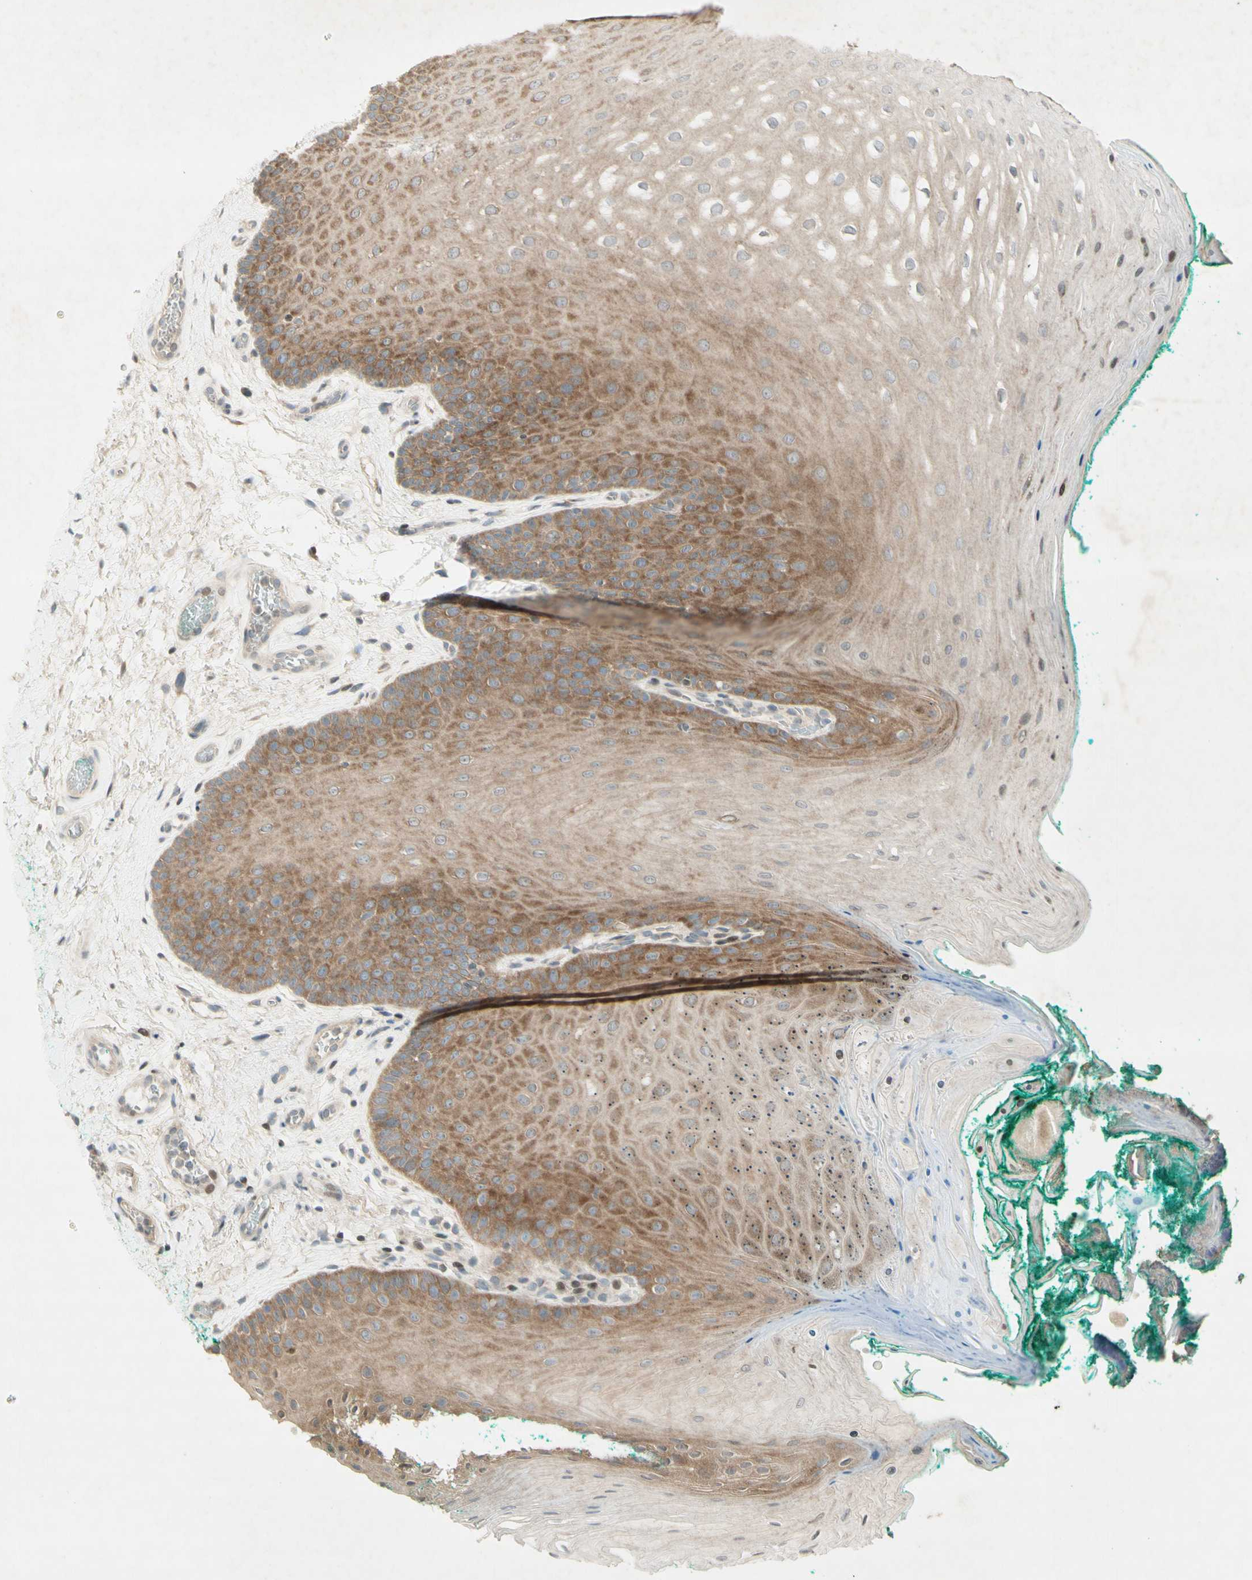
{"staining": {"intensity": "moderate", "quantity": "25%-75%", "location": "cytoplasmic/membranous"}, "tissue": "oral mucosa", "cell_type": "Squamous epithelial cells", "image_type": "normal", "snomed": [{"axis": "morphology", "description": "Normal tissue, NOS"}, {"axis": "topography", "description": "Skeletal muscle"}, {"axis": "topography", "description": "Oral tissue"}], "caption": "The photomicrograph reveals a brown stain indicating the presence of a protein in the cytoplasmic/membranous of squamous epithelial cells in oral mucosa.", "gene": "ETF1", "patient": {"sex": "male", "age": 58}}